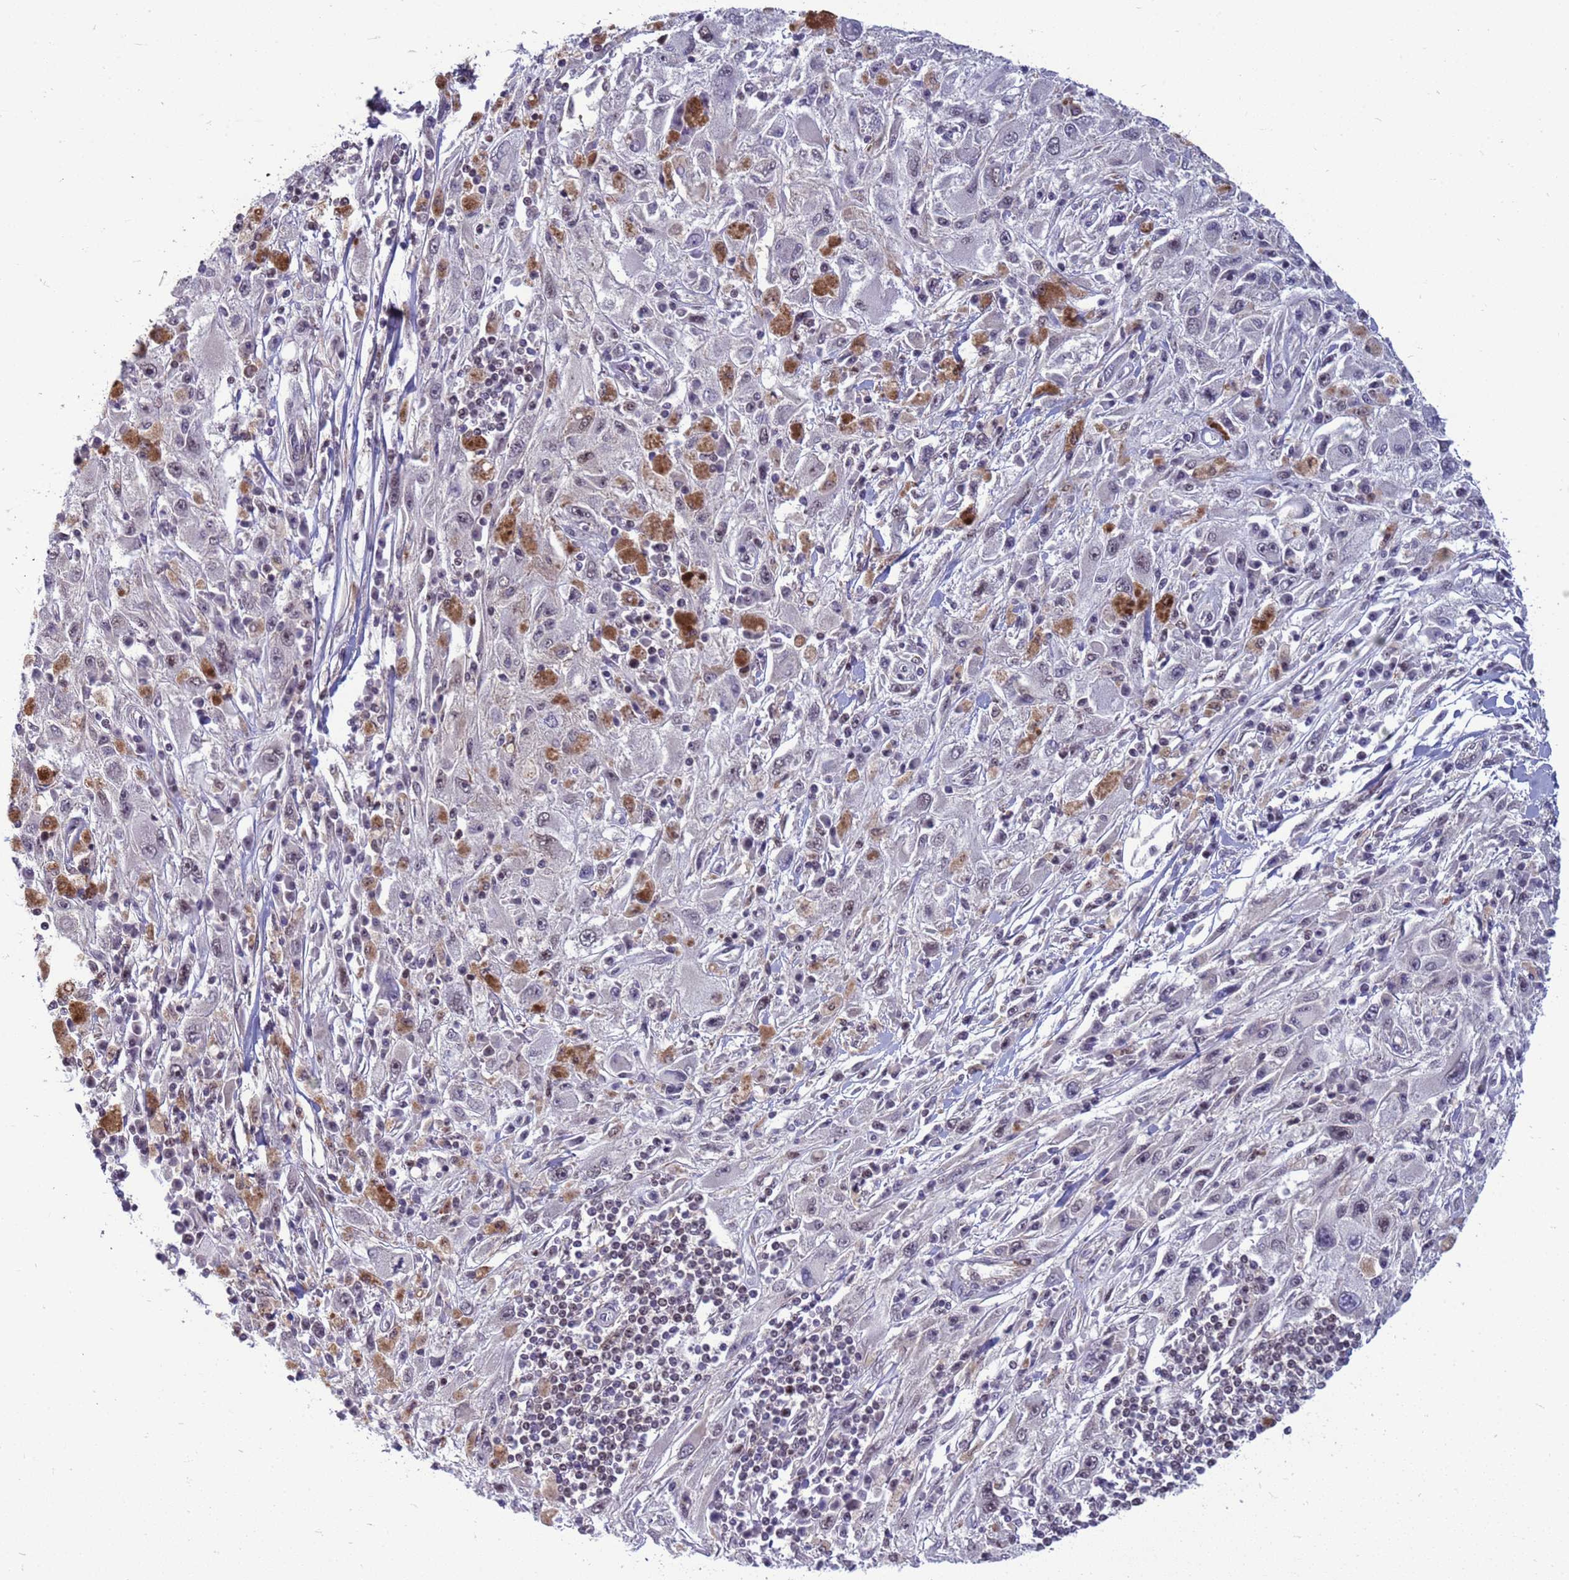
{"staining": {"intensity": "moderate", "quantity": "<25%", "location": "nuclear"}, "tissue": "melanoma", "cell_type": "Tumor cells", "image_type": "cancer", "snomed": [{"axis": "morphology", "description": "Malignant melanoma, Metastatic site"}, {"axis": "topography", "description": "Skin"}], "caption": "IHC micrograph of neoplastic tissue: melanoma stained using immunohistochemistry (IHC) reveals low levels of moderate protein expression localized specifically in the nuclear of tumor cells, appearing as a nuclear brown color.", "gene": "NSL1", "patient": {"sex": "male", "age": 53}}